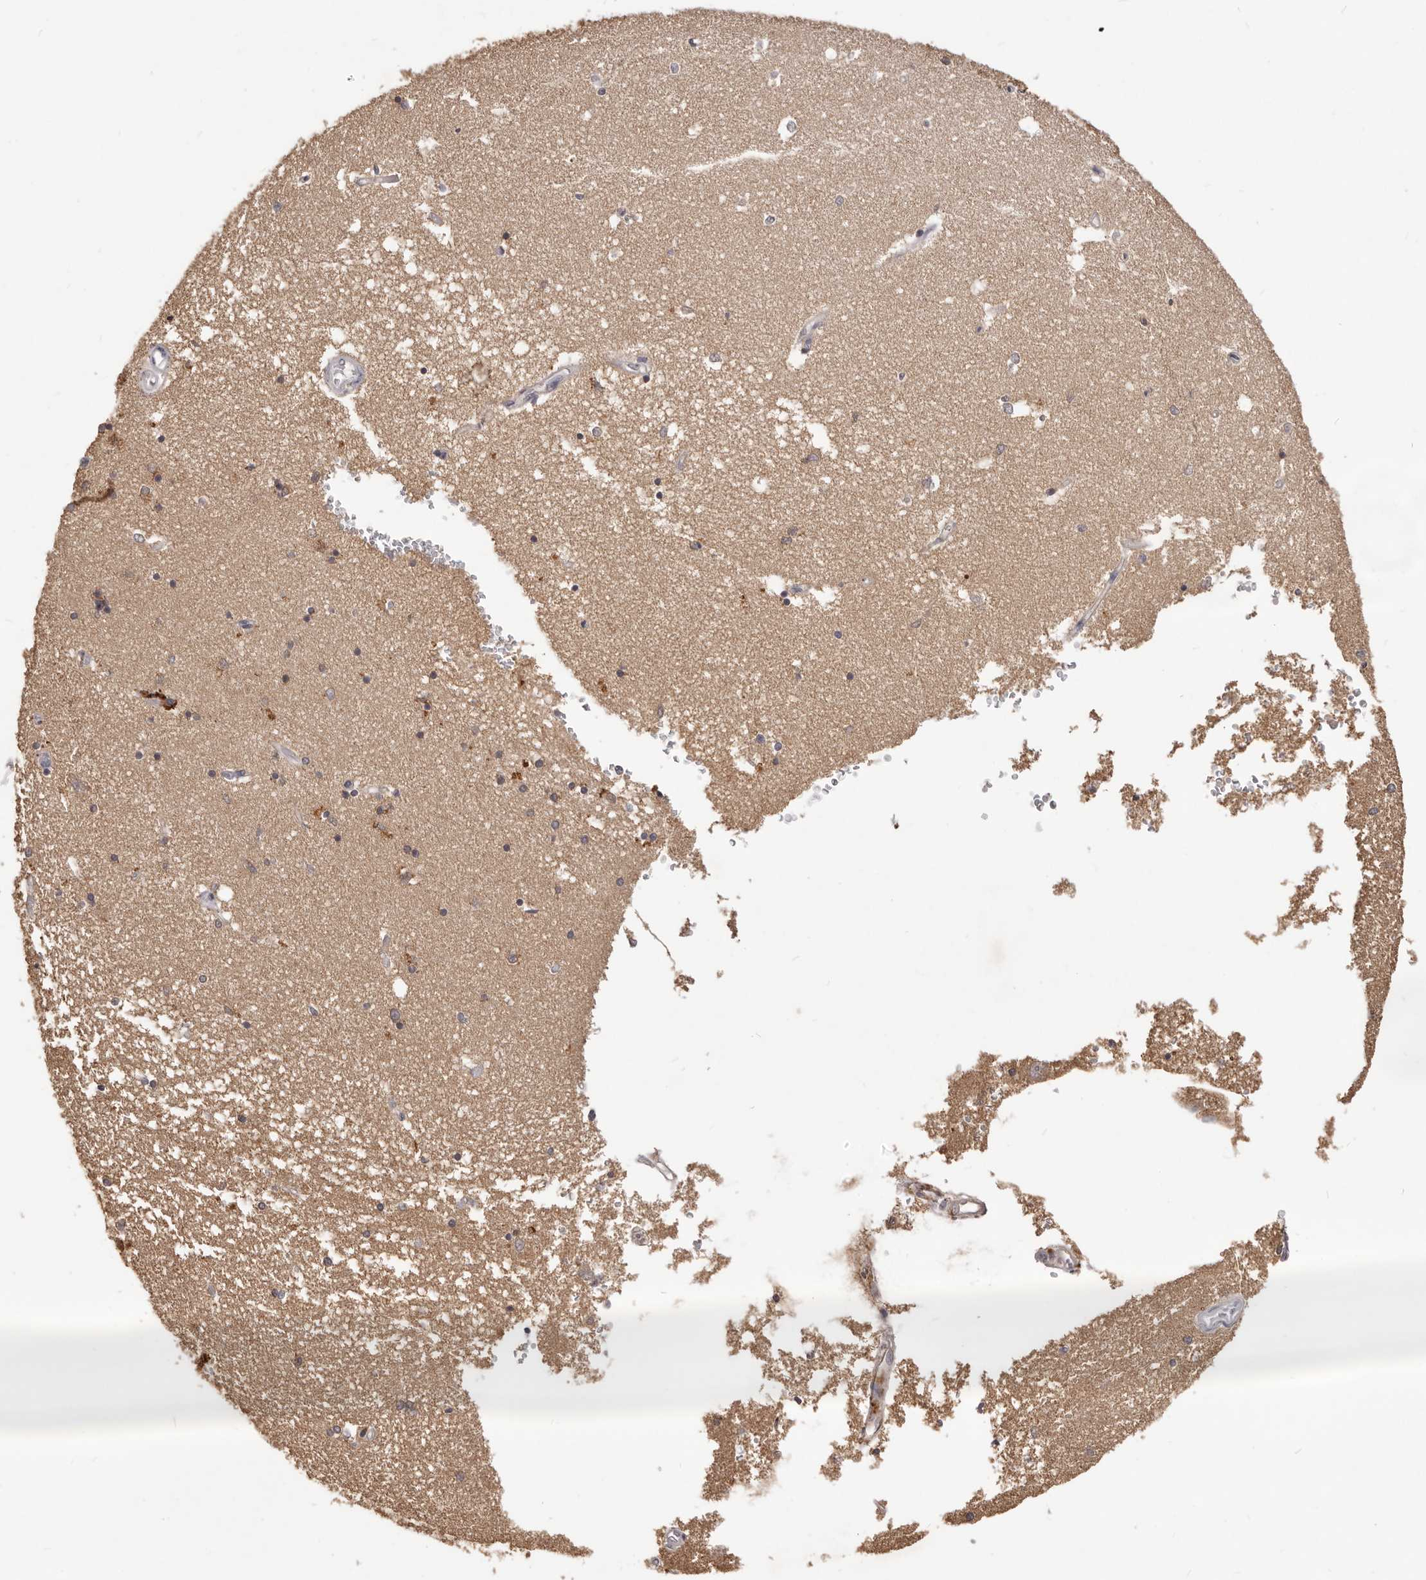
{"staining": {"intensity": "weak", "quantity": "<25%", "location": "cytoplasmic/membranous"}, "tissue": "hippocampus", "cell_type": "Glial cells", "image_type": "normal", "snomed": [{"axis": "morphology", "description": "Normal tissue, NOS"}, {"axis": "topography", "description": "Hippocampus"}], "caption": "Protein analysis of benign hippocampus exhibits no significant staining in glial cells.", "gene": "TSPAN13", "patient": {"sex": "male", "age": 45}}